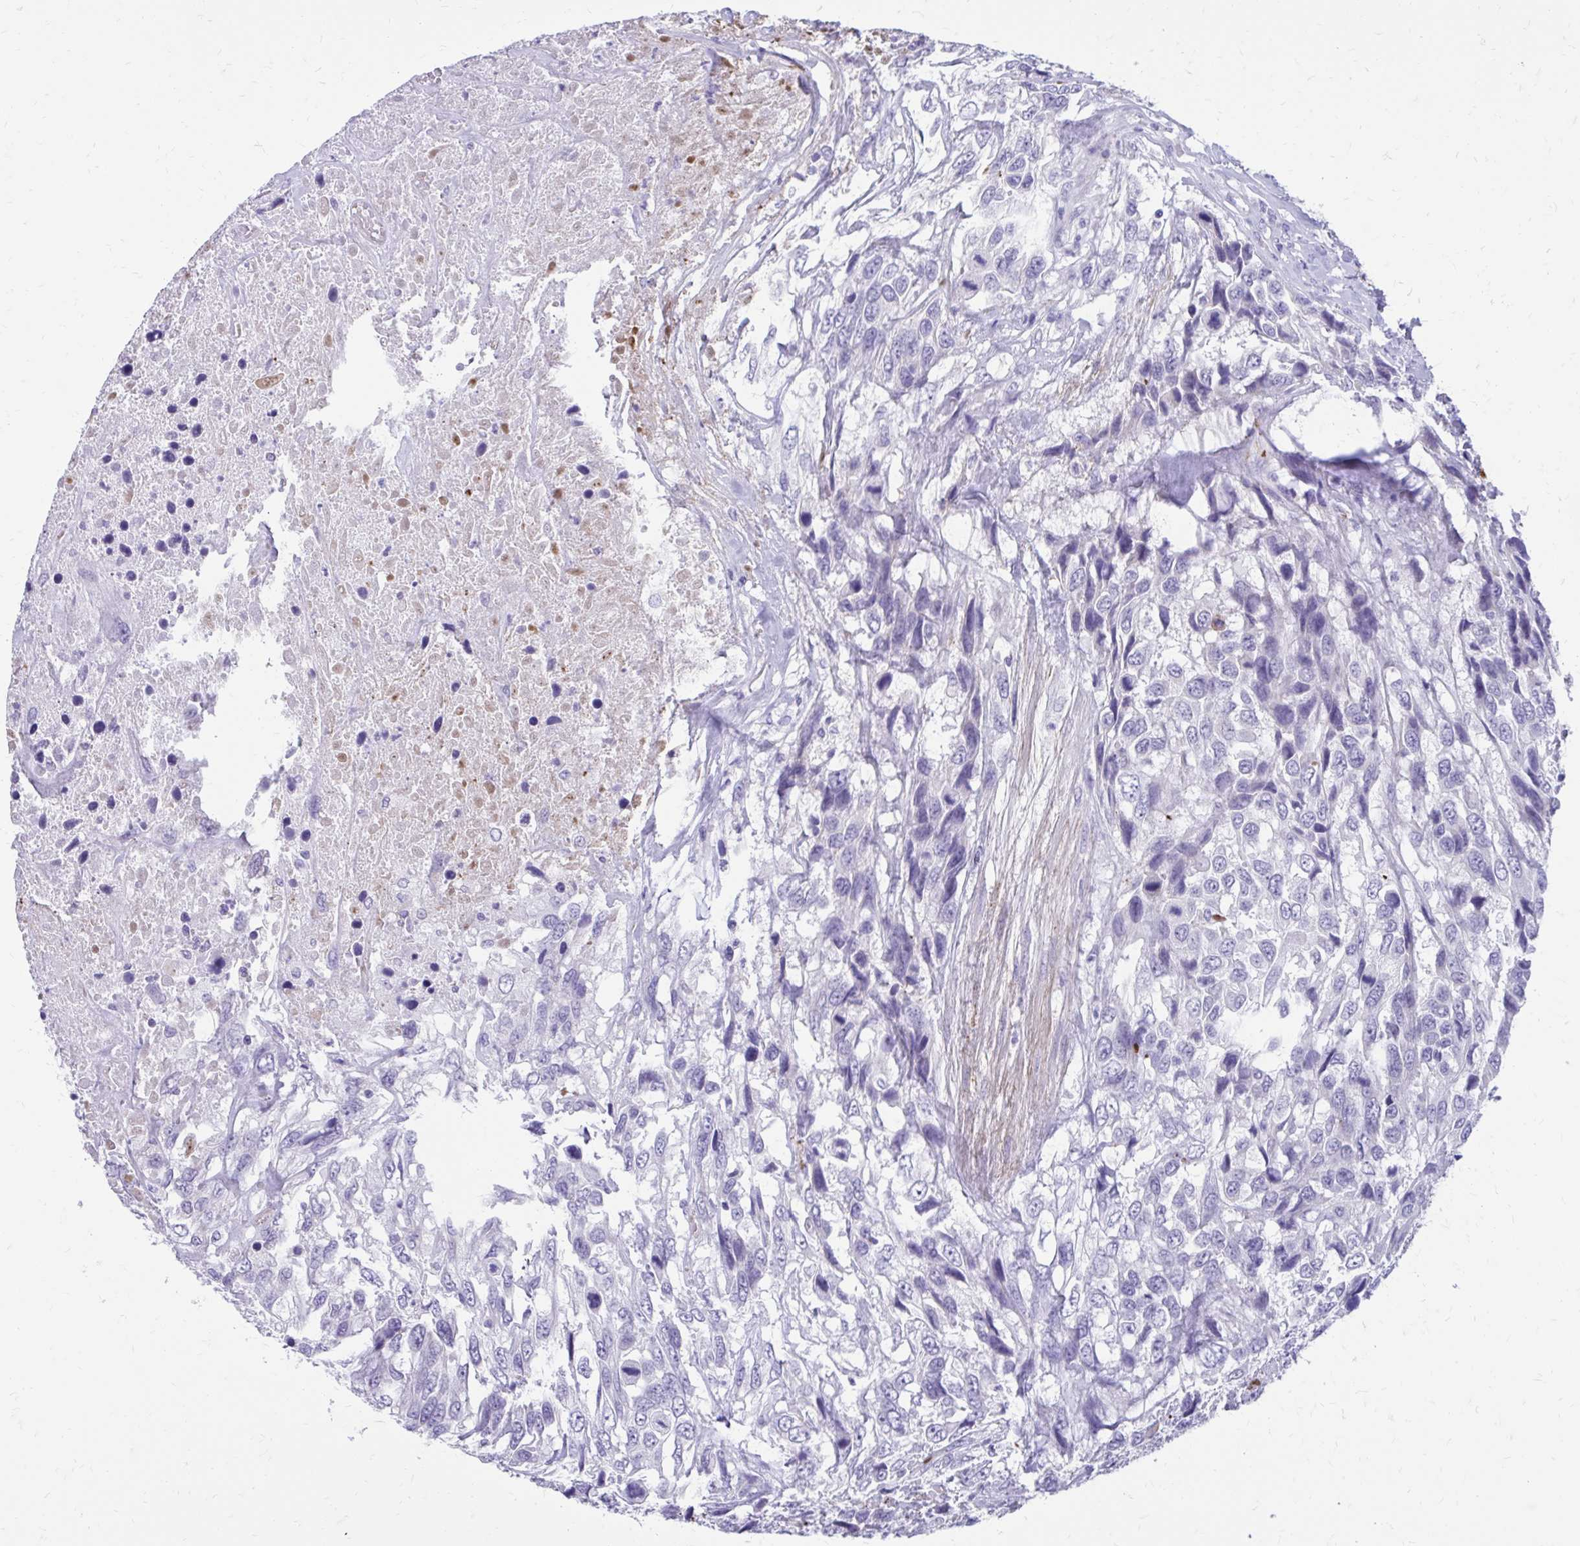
{"staining": {"intensity": "negative", "quantity": "none", "location": "none"}, "tissue": "urothelial cancer", "cell_type": "Tumor cells", "image_type": "cancer", "snomed": [{"axis": "morphology", "description": "Urothelial carcinoma, High grade"}, {"axis": "topography", "description": "Urinary bladder"}], "caption": "Immunohistochemistry histopathology image of urothelial cancer stained for a protein (brown), which exhibits no positivity in tumor cells. The staining is performed using DAB (3,3'-diaminobenzidine) brown chromogen with nuclei counter-stained in using hematoxylin.", "gene": "SATL1", "patient": {"sex": "female", "age": 70}}